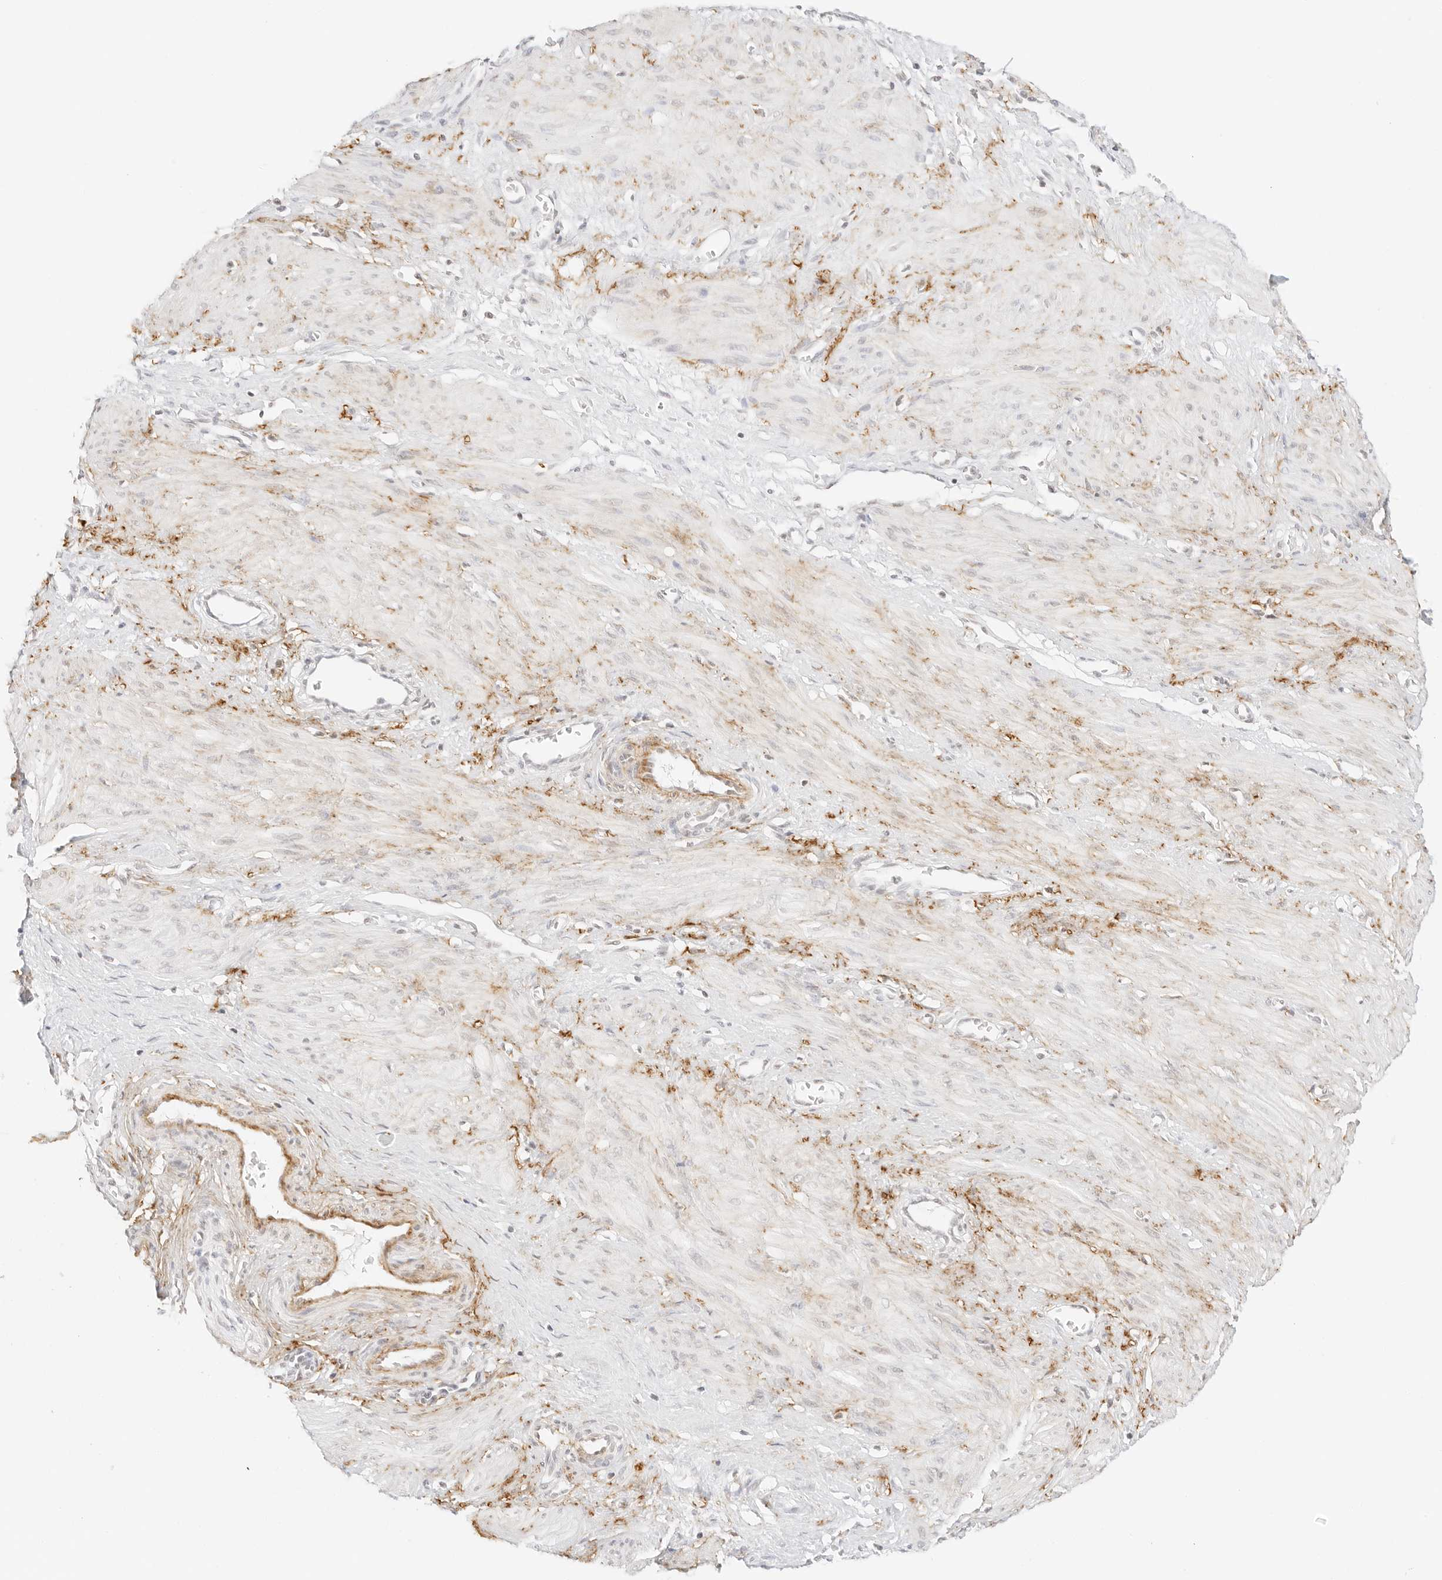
{"staining": {"intensity": "moderate", "quantity": "<25%", "location": "cytoplasmic/membranous"}, "tissue": "smooth muscle", "cell_type": "Smooth muscle cells", "image_type": "normal", "snomed": [{"axis": "morphology", "description": "Normal tissue, NOS"}, {"axis": "topography", "description": "Endometrium"}], "caption": "Brown immunohistochemical staining in benign smooth muscle displays moderate cytoplasmic/membranous staining in about <25% of smooth muscle cells. Using DAB (brown) and hematoxylin (blue) stains, captured at high magnification using brightfield microscopy.", "gene": "FBLN5", "patient": {"sex": "female", "age": 33}}